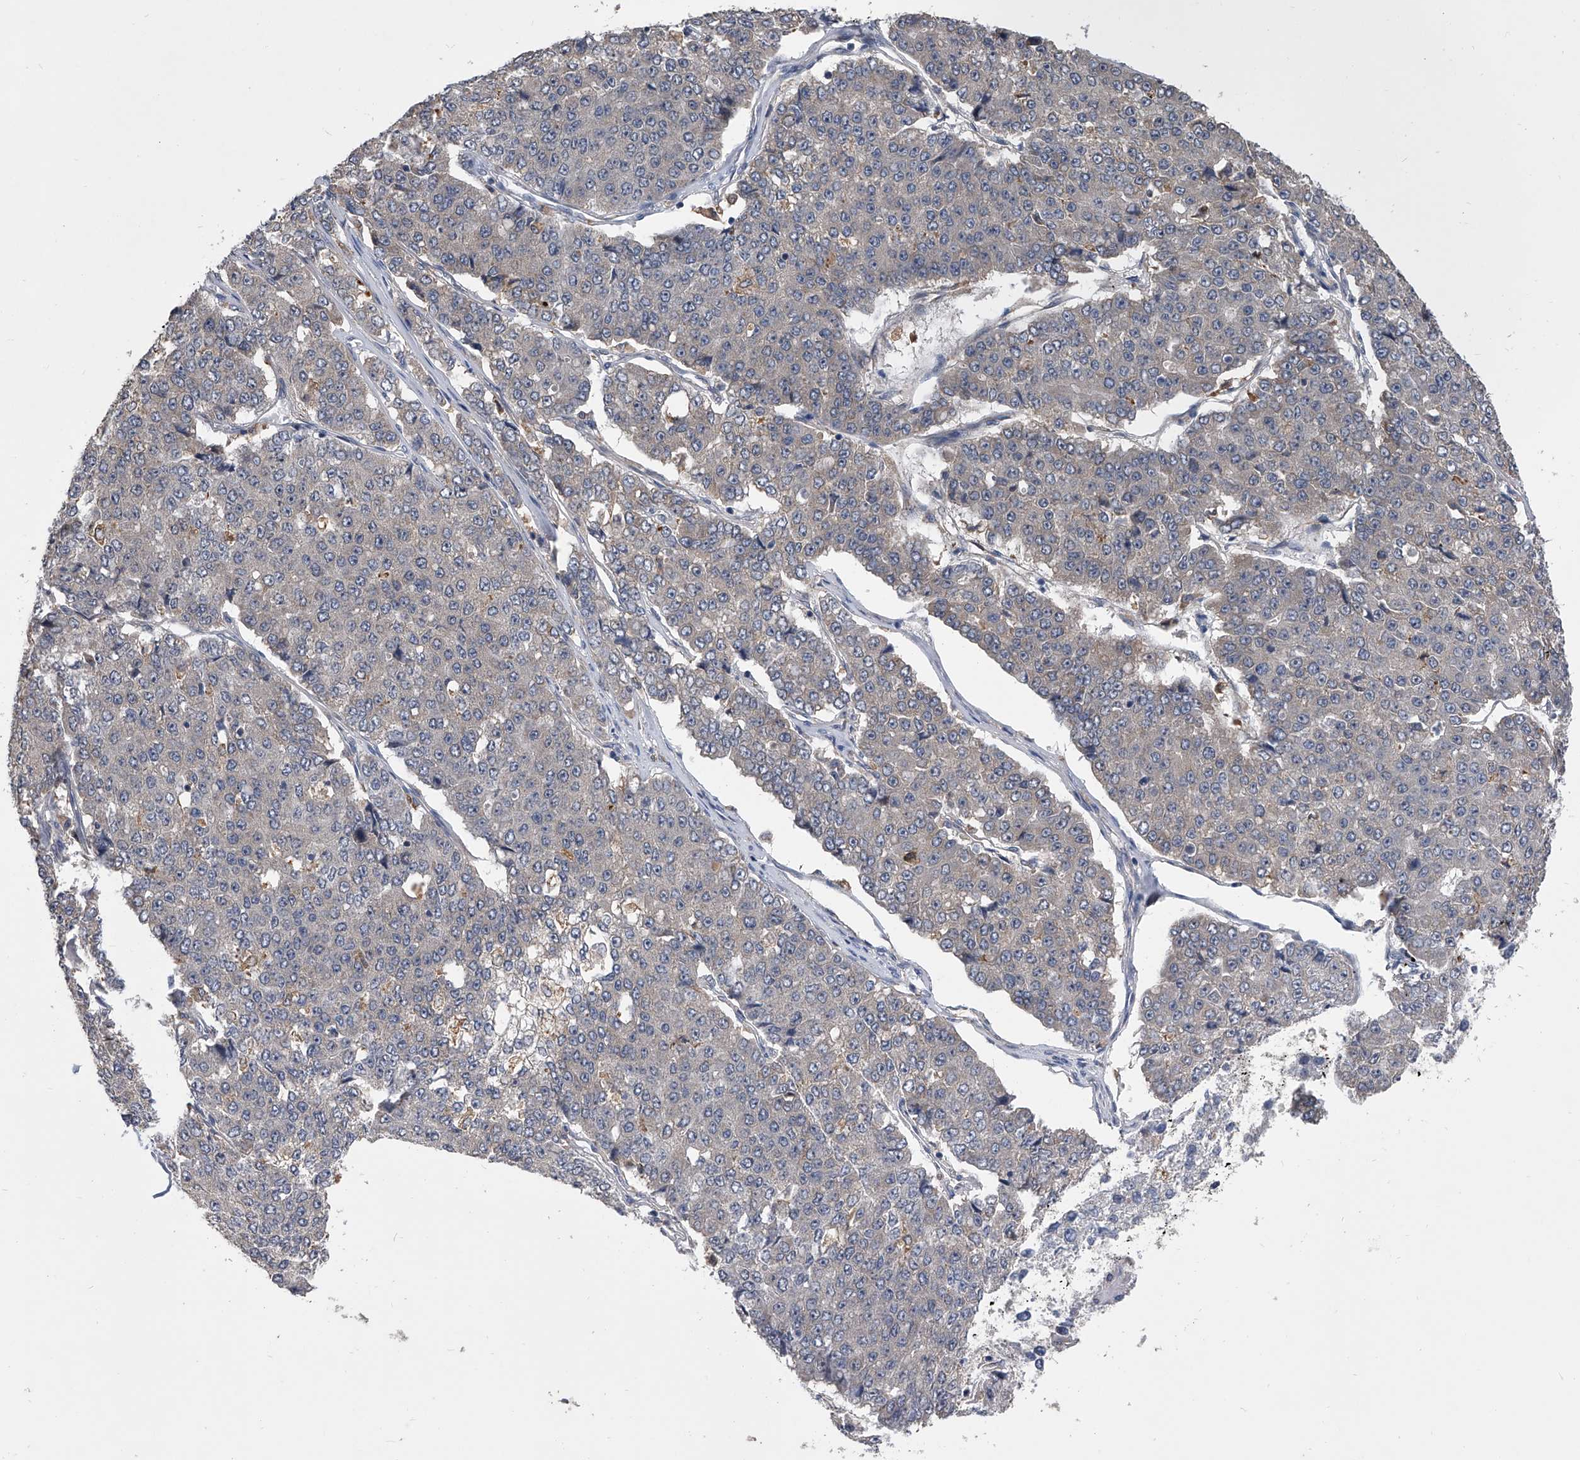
{"staining": {"intensity": "negative", "quantity": "none", "location": "none"}, "tissue": "pancreatic cancer", "cell_type": "Tumor cells", "image_type": "cancer", "snomed": [{"axis": "morphology", "description": "Adenocarcinoma, NOS"}, {"axis": "topography", "description": "Pancreas"}], "caption": "Immunohistochemistry (IHC) photomicrograph of neoplastic tissue: human adenocarcinoma (pancreatic) stained with DAB (3,3'-diaminobenzidine) shows no significant protein expression in tumor cells.", "gene": "MAP4K3", "patient": {"sex": "male", "age": 50}}